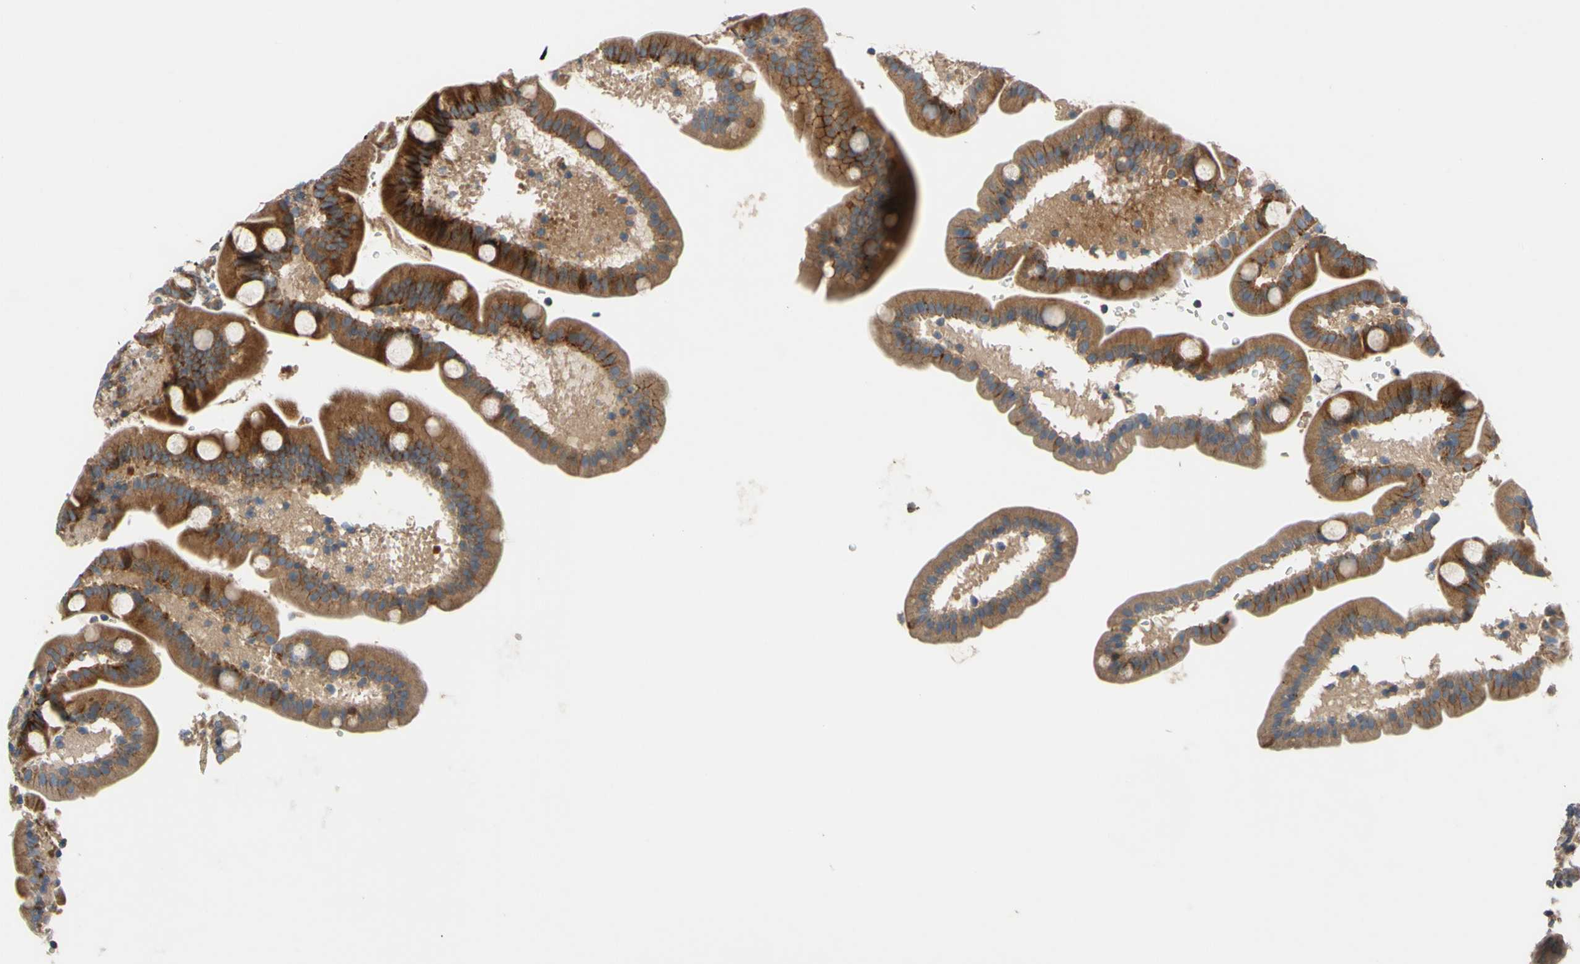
{"staining": {"intensity": "moderate", "quantity": ">75%", "location": "cytoplasmic/membranous"}, "tissue": "duodenum", "cell_type": "Glandular cells", "image_type": "normal", "snomed": [{"axis": "morphology", "description": "Normal tissue, NOS"}, {"axis": "topography", "description": "Duodenum"}], "caption": "Brown immunohistochemical staining in unremarkable duodenum shows moderate cytoplasmic/membranous positivity in approximately >75% of glandular cells.", "gene": "SPTLC1", "patient": {"sex": "male", "age": 54}}